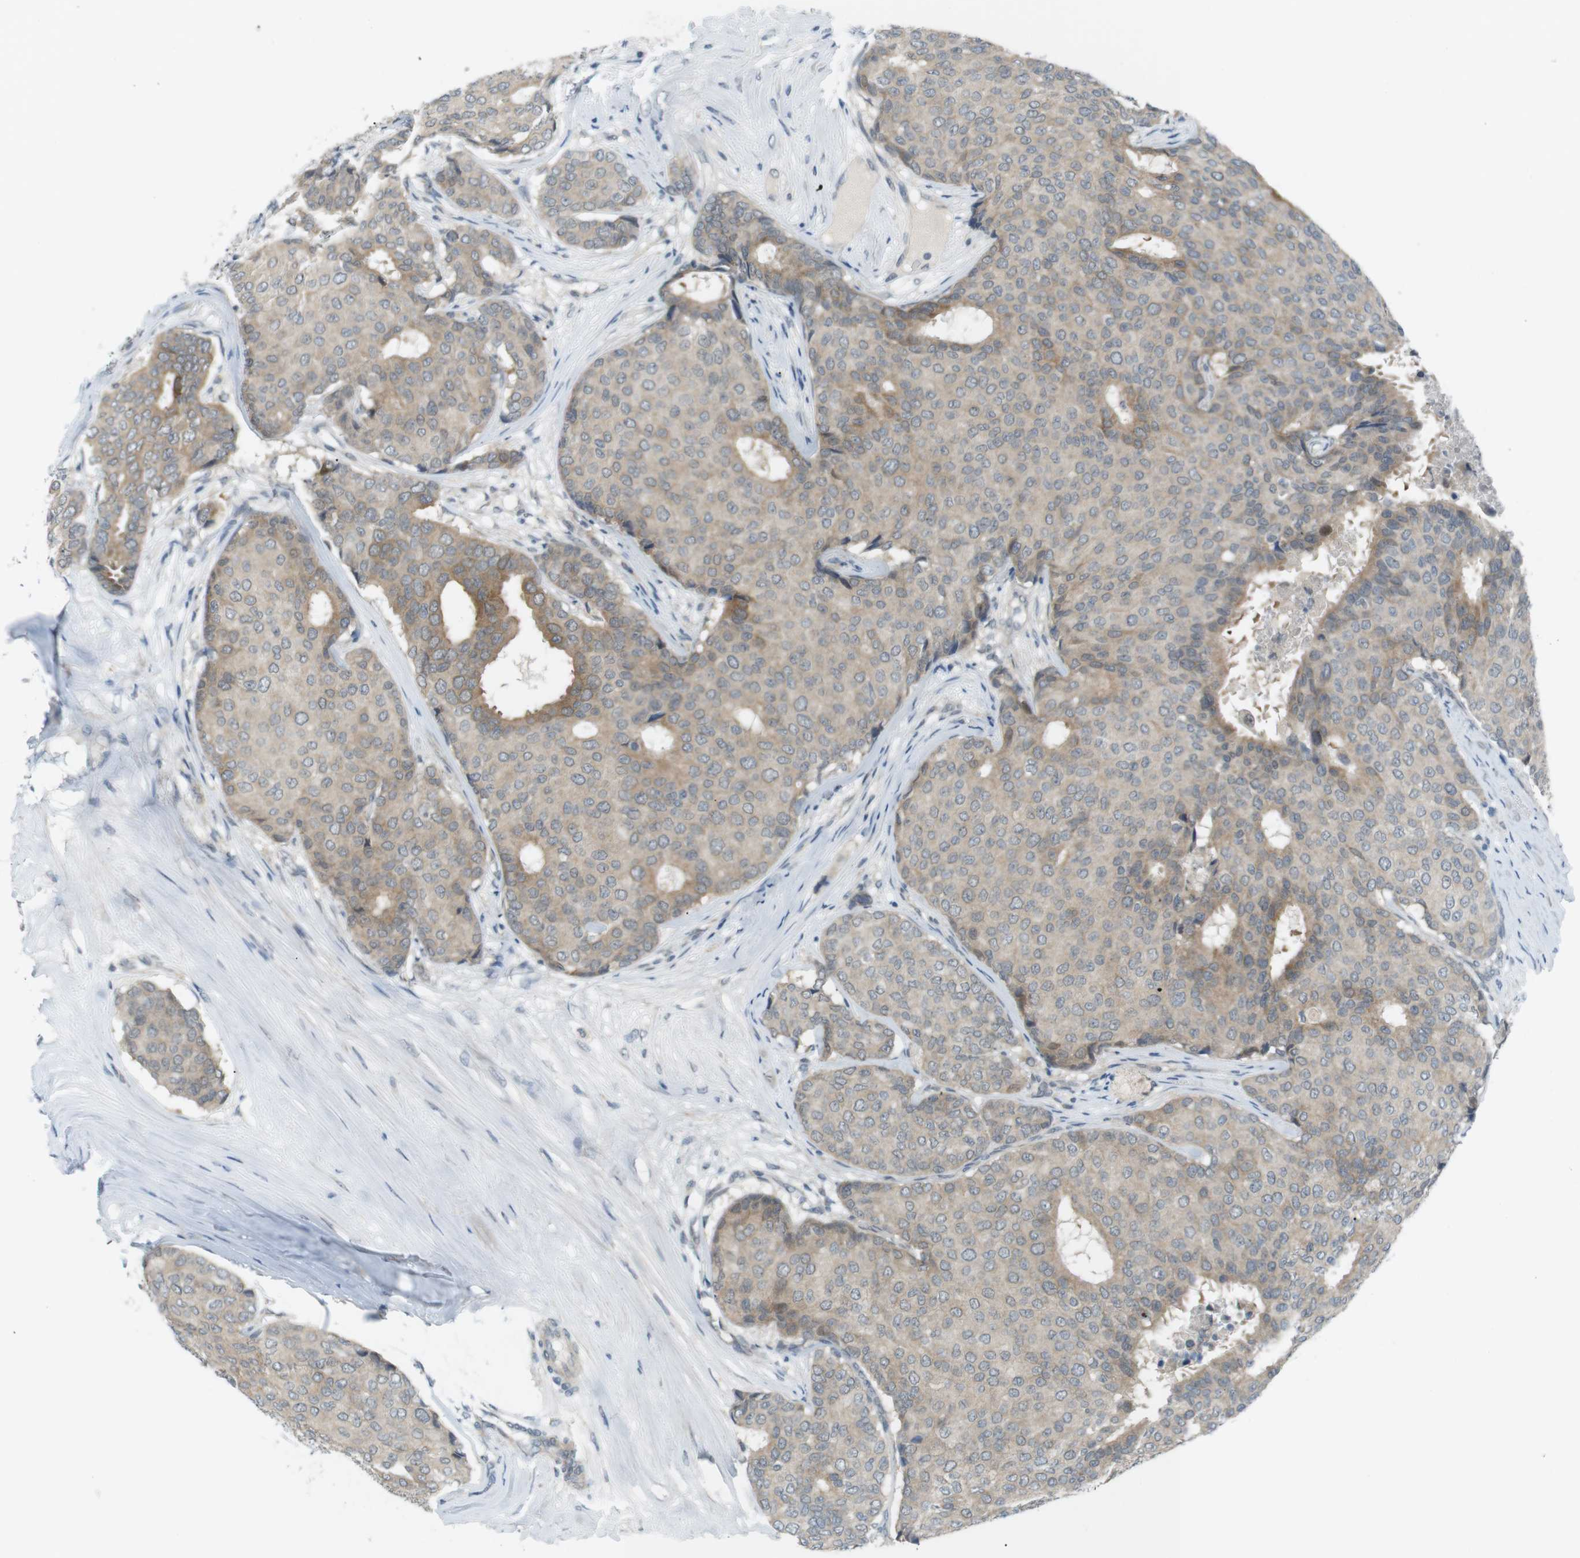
{"staining": {"intensity": "weak", "quantity": ">75%", "location": "cytoplasmic/membranous"}, "tissue": "breast cancer", "cell_type": "Tumor cells", "image_type": "cancer", "snomed": [{"axis": "morphology", "description": "Duct carcinoma"}, {"axis": "topography", "description": "Breast"}], "caption": "Weak cytoplasmic/membranous protein expression is present in about >75% of tumor cells in breast invasive ductal carcinoma.", "gene": "RTN3", "patient": {"sex": "female", "age": 75}}